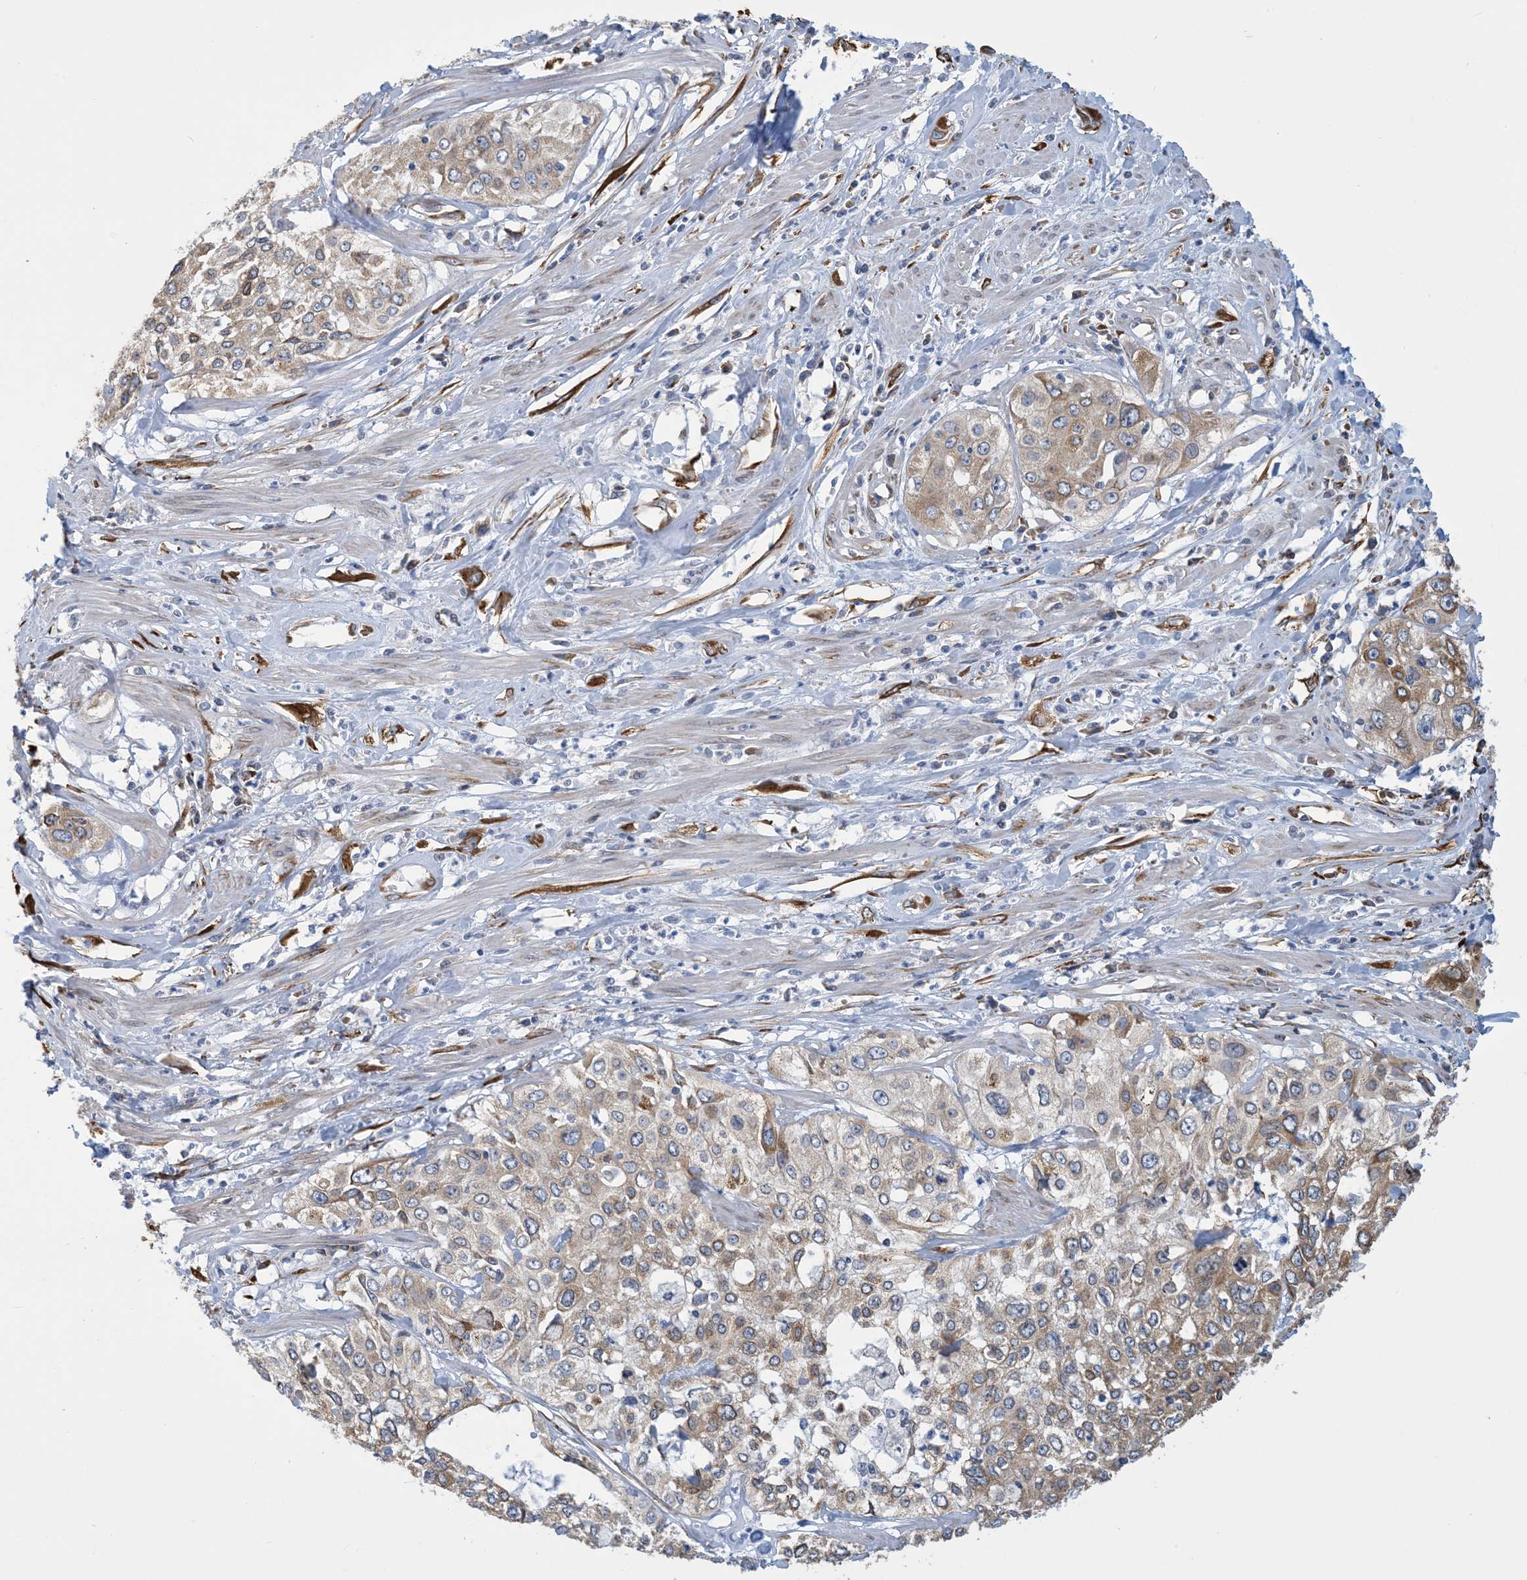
{"staining": {"intensity": "weak", "quantity": "25%-75%", "location": "cytoplasmic/membranous"}, "tissue": "cervical cancer", "cell_type": "Tumor cells", "image_type": "cancer", "snomed": [{"axis": "morphology", "description": "Squamous cell carcinoma, NOS"}, {"axis": "topography", "description": "Cervix"}], "caption": "An IHC image of neoplastic tissue is shown. Protein staining in brown highlights weak cytoplasmic/membranous positivity in squamous cell carcinoma (cervical) within tumor cells.", "gene": "CCDC14", "patient": {"sex": "female", "age": 31}}